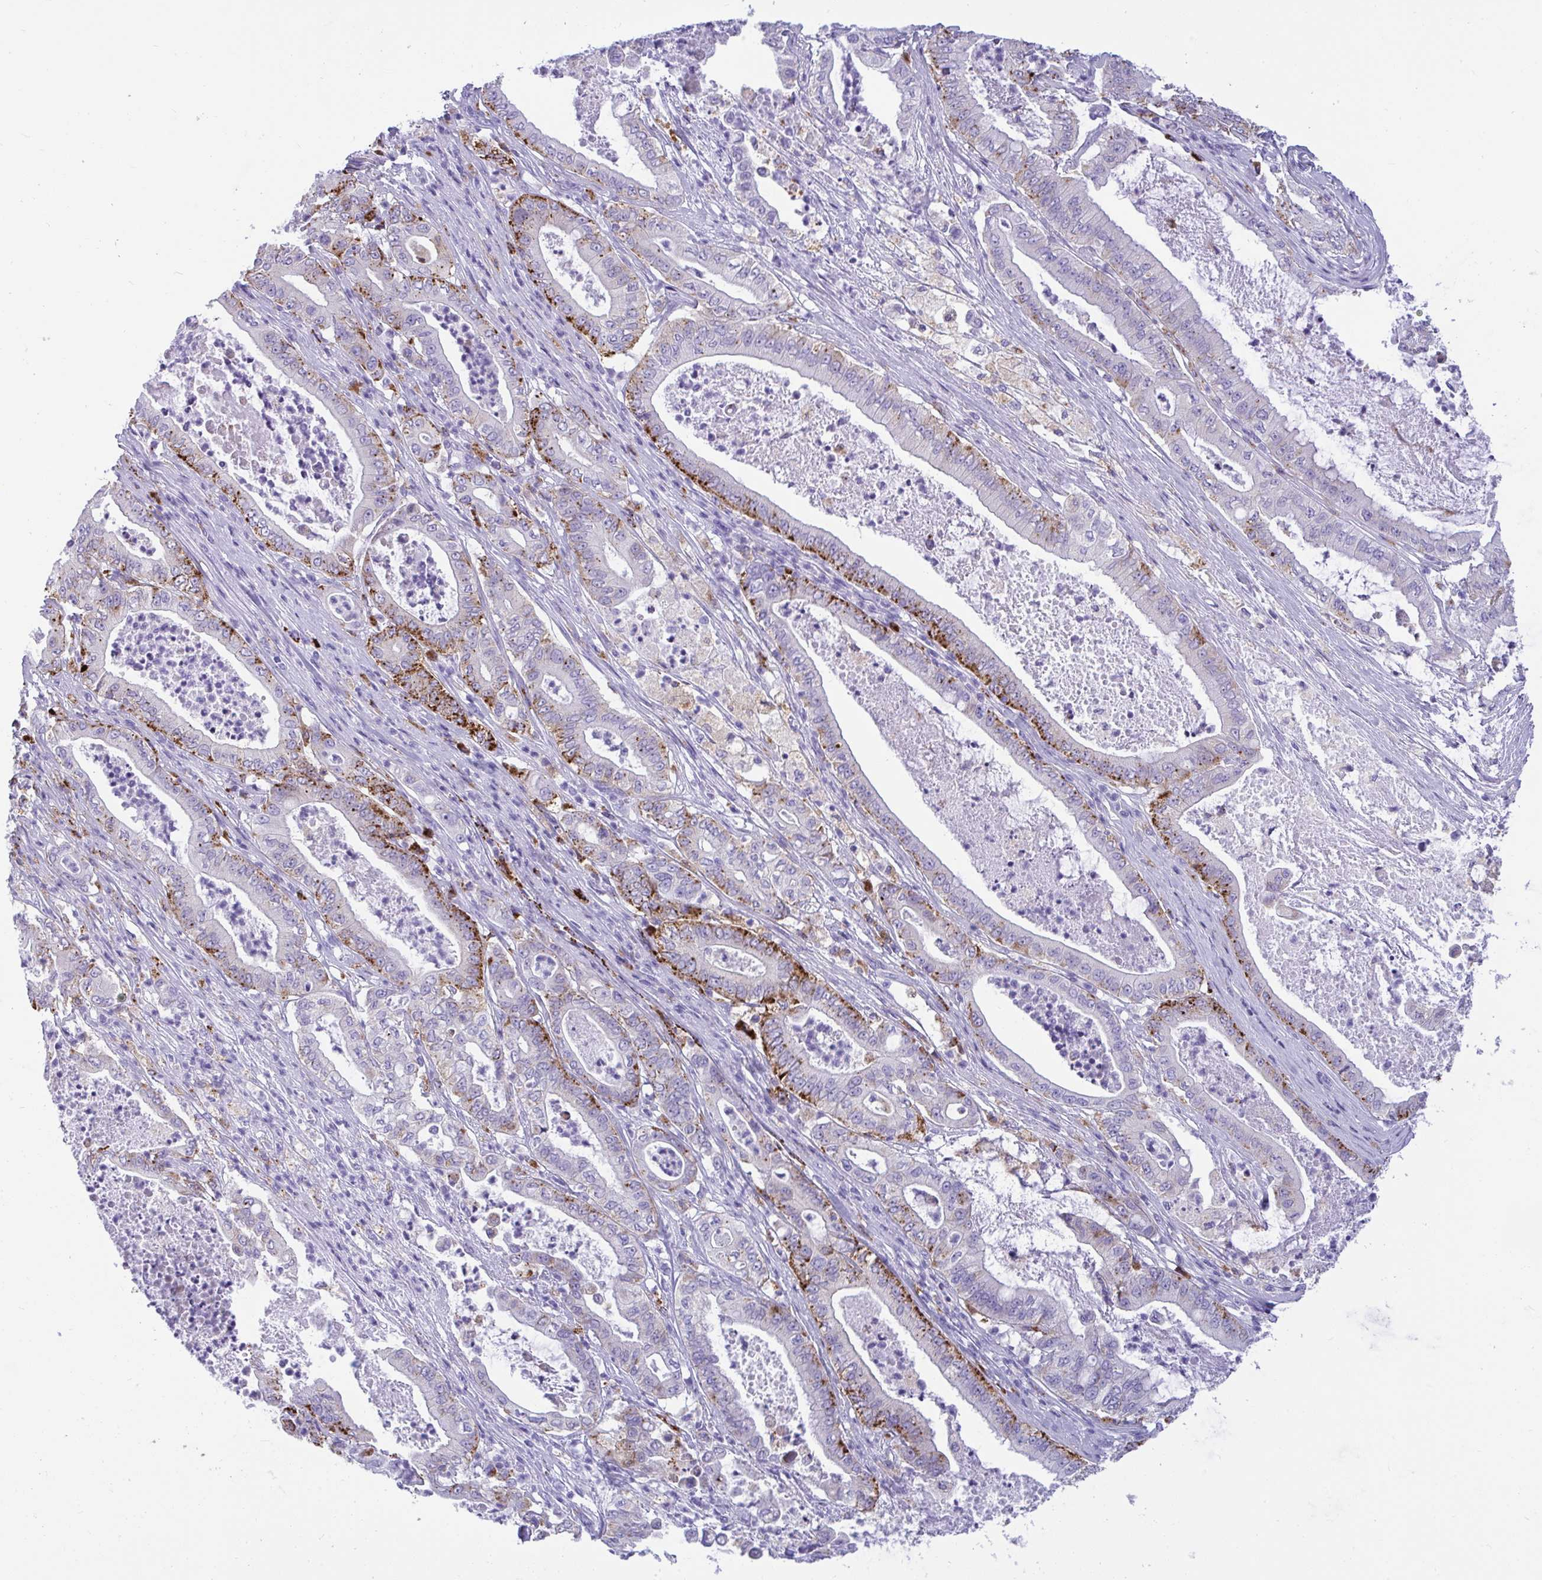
{"staining": {"intensity": "strong", "quantity": "25%-75%", "location": "cytoplasmic/membranous"}, "tissue": "pancreatic cancer", "cell_type": "Tumor cells", "image_type": "cancer", "snomed": [{"axis": "morphology", "description": "Adenocarcinoma, NOS"}, {"axis": "topography", "description": "Pancreas"}], "caption": "Brown immunohistochemical staining in pancreatic cancer reveals strong cytoplasmic/membranous positivity in about 25%-75% of tumor cells.", "gene": "CPVL", "patient": {"sex": "male", "age": 71}}